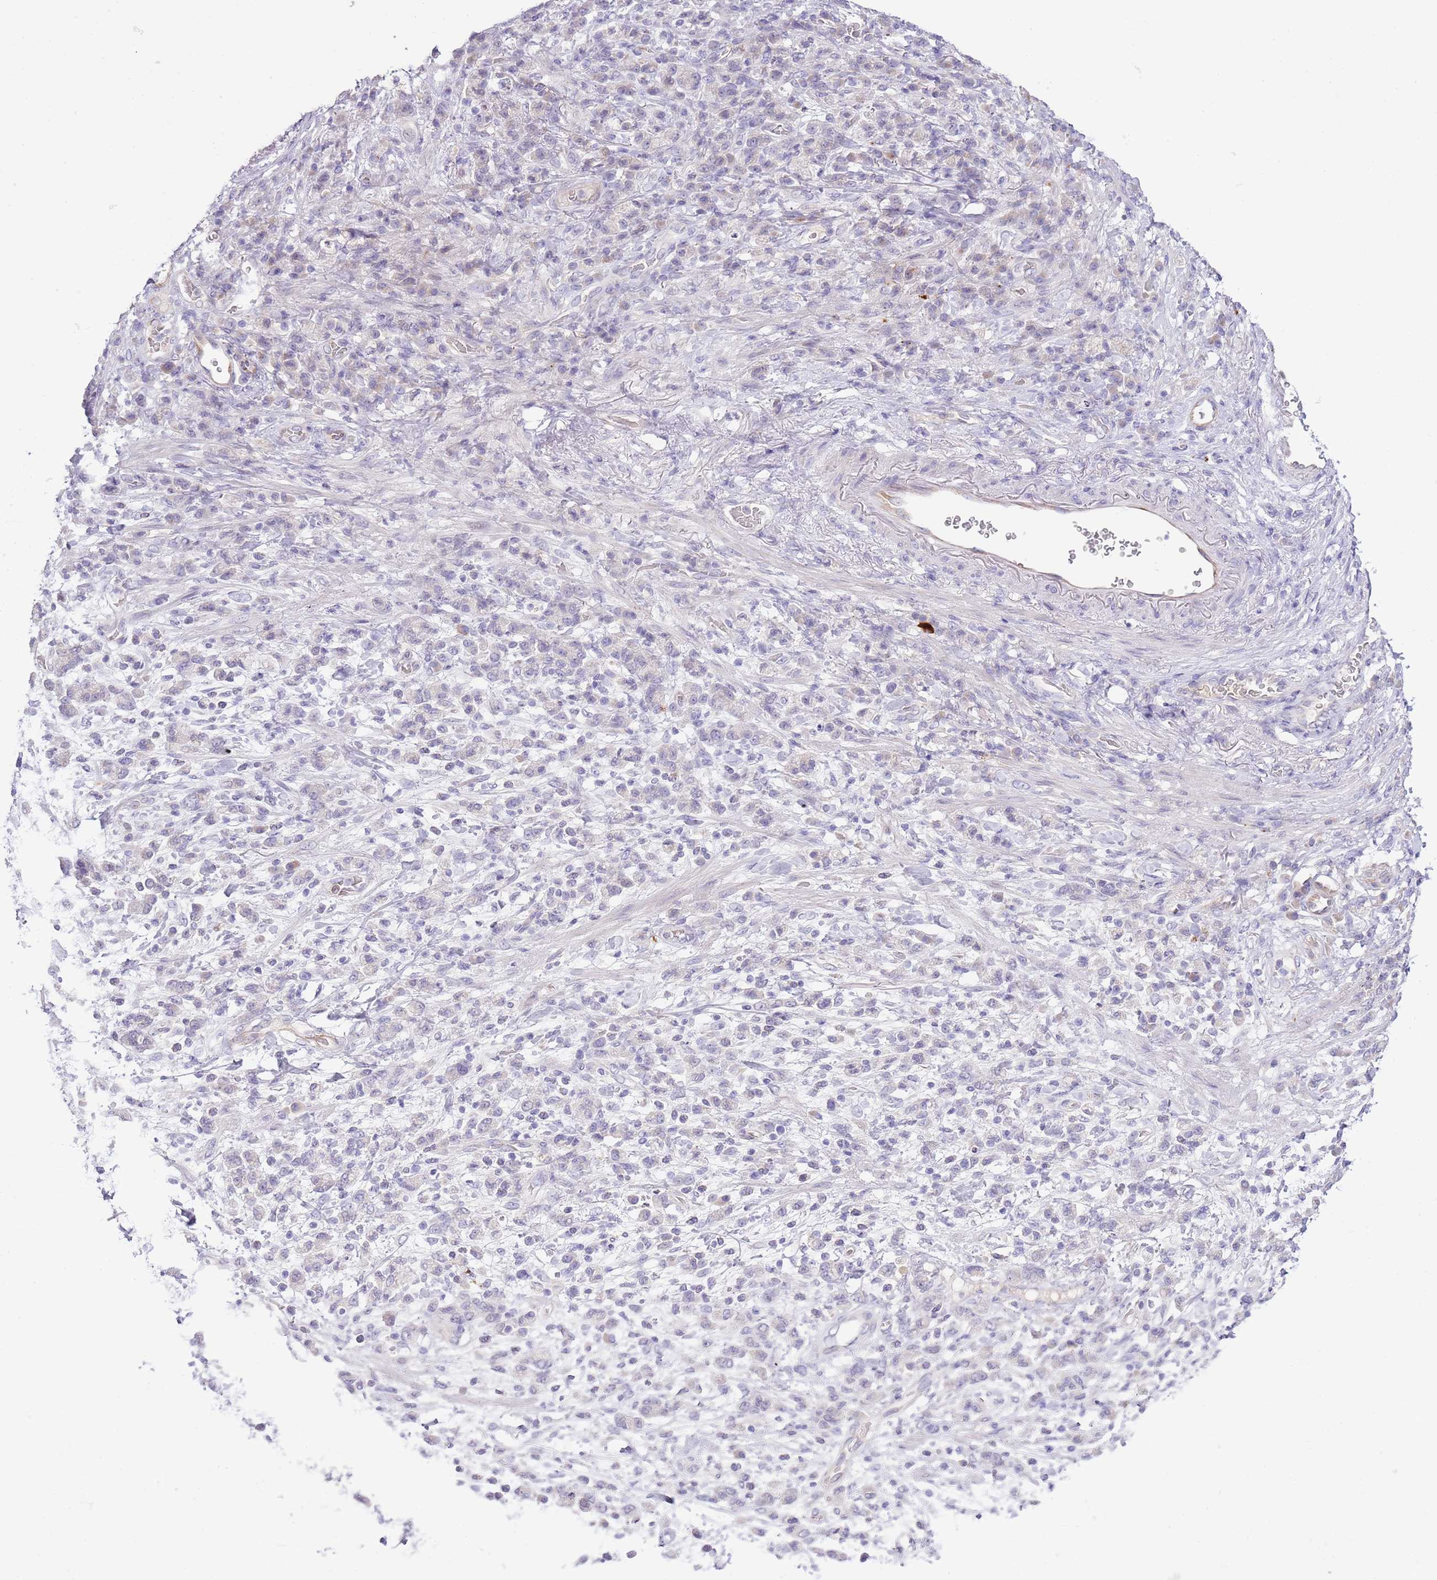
{"staining": {"intensity": "negative", "quantity": "none", "location": "none"}, "tissue": "stomach cancer", "cell_type": "Tumor cells", "image_type": "cancer", "snomed": [{"axis": "morphology", "description": "Adenocarcinoma, NOS"}, {"axis": "topography", "description": "Stomach"}], "caption": "A micrograph of human stomach cancer (adenocarcinoma) is negative for staining in tumor cells.", "gene": "ABHD17A", "patient": {"sex": "male", "age": 77}}